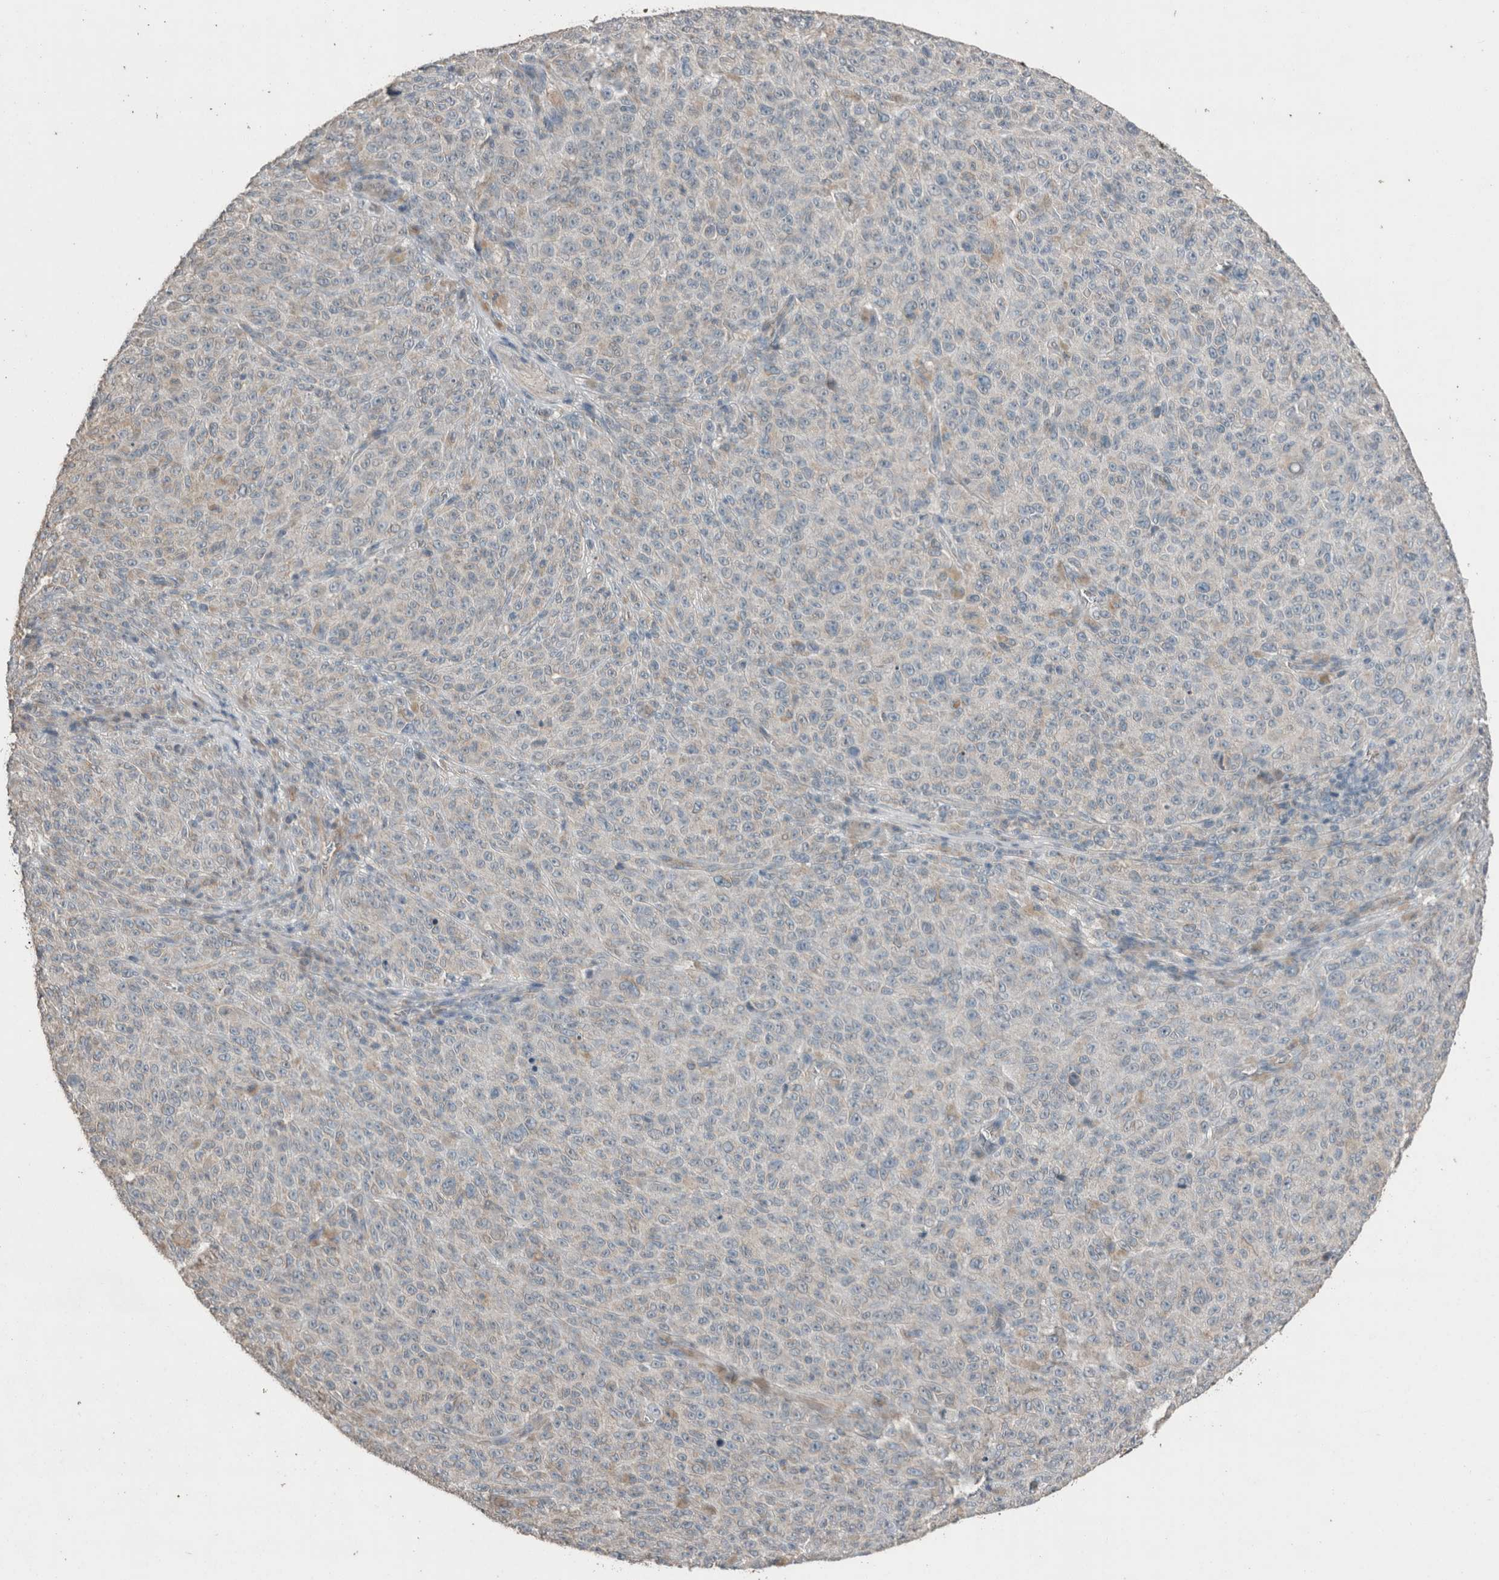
{"staining": {"intensity": "negative", "quantity": "none", "location": "none"}, "tissue": "melanoma", "cell_type": "Tumor cells", "image_type": "cancer", "snomed": [{"axis": "morphology", "description": "Malignant melanoma, NOS"}, {"axis": "topography", "description": "Skin"}], "caption": "IHC of human melanoma reveals no expression in tumor cells.", "gene": "ACVR2B", "patient": {"sex": "female", "age": 82}}